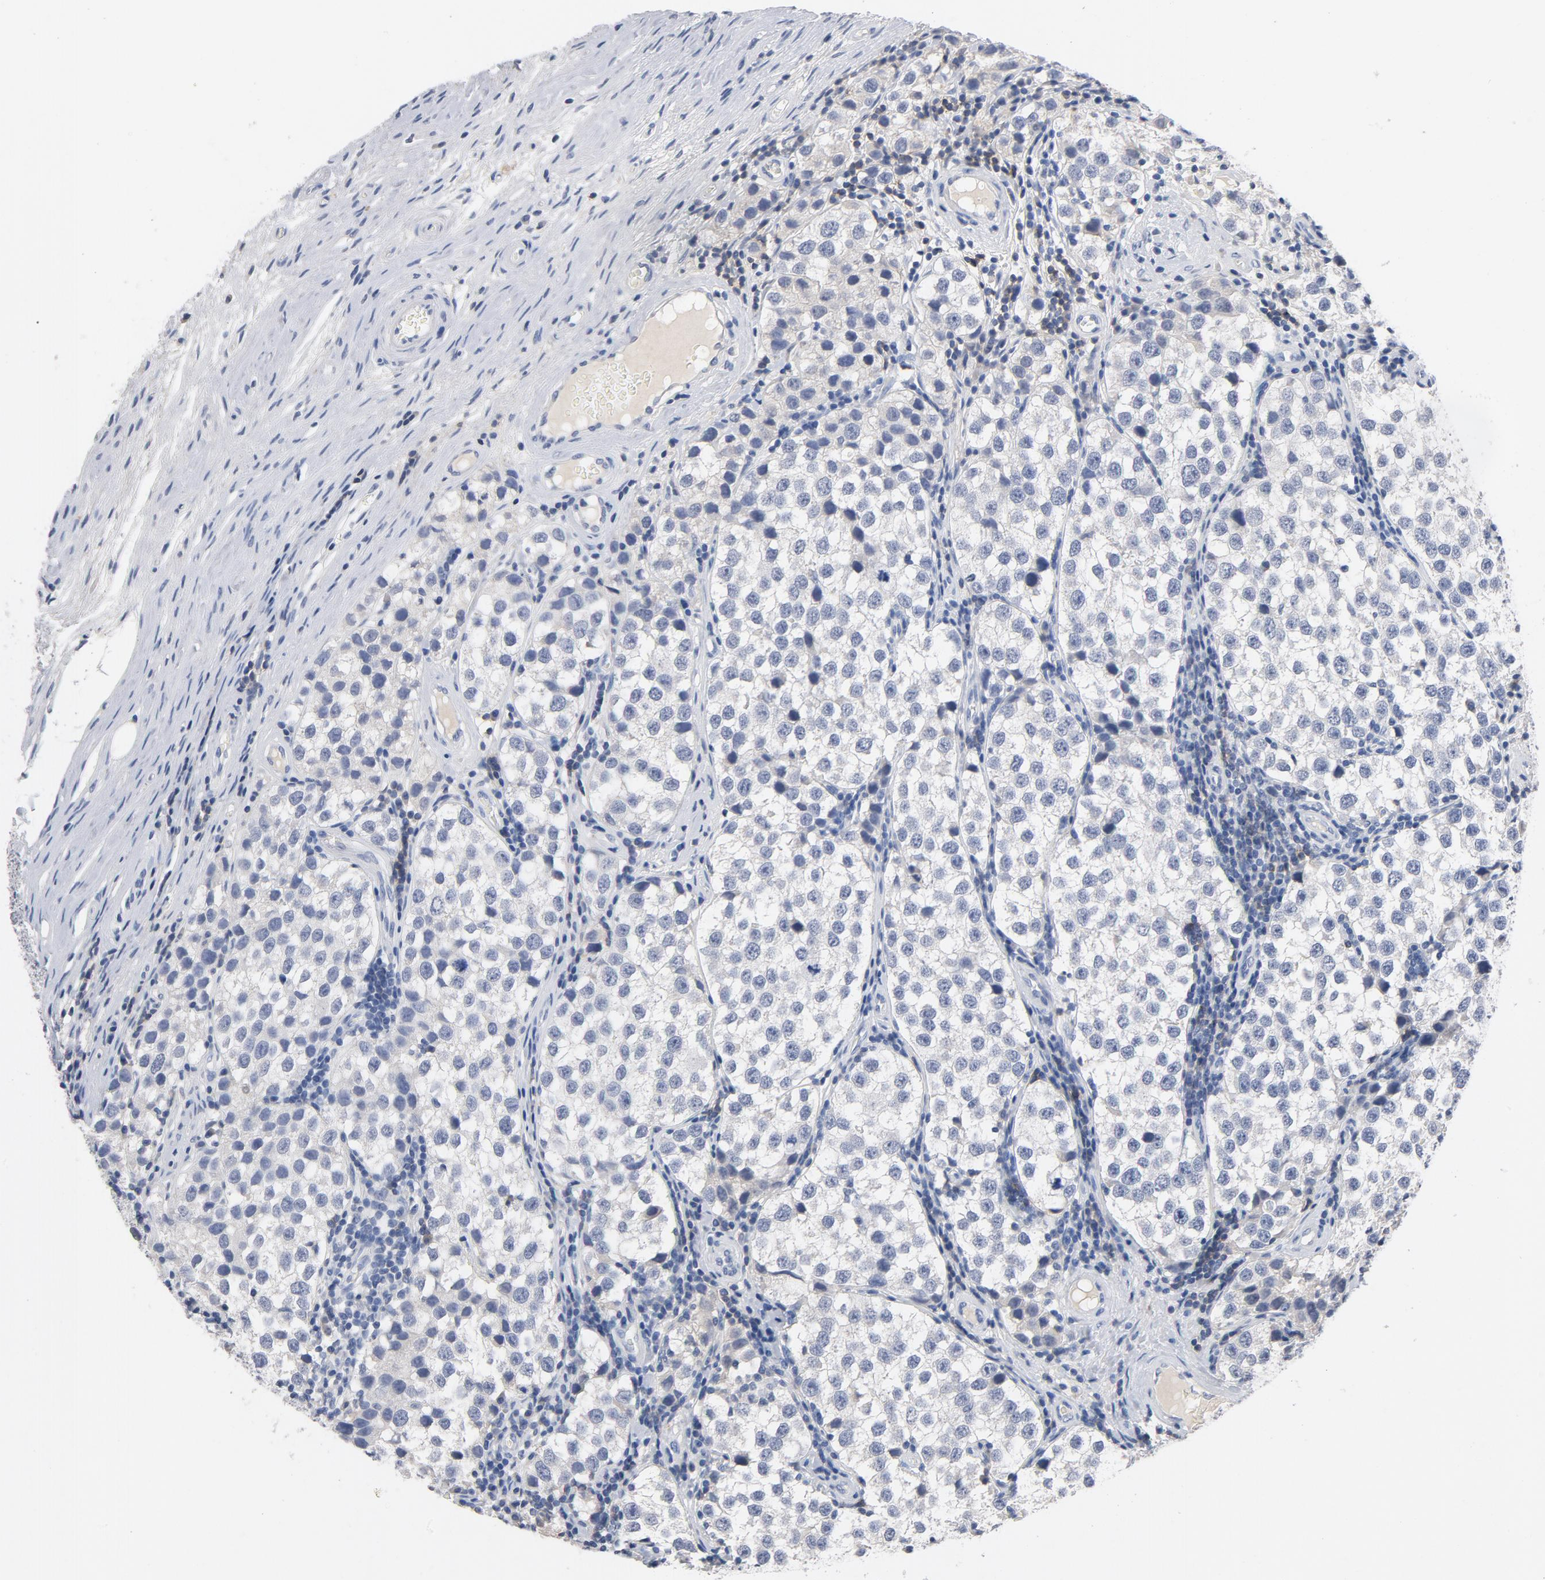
{"staining": {"intensity": "negative", "quantity": "none", "location": "none"}, "tissue": "testis cancer", "cell_type": "Tumor cells", "image_type": "cancer", "snomed": [{"axis": "morphology", "description": "Seminoma, NOS"}, {"axis": "topography", "description": "Testis"}], "caption": "Protein analysis of testis cancer displays no significant positivity in tumor cells.", "gene": "ZCCHC13", "patient": {"sex": "male", "age": 39}}